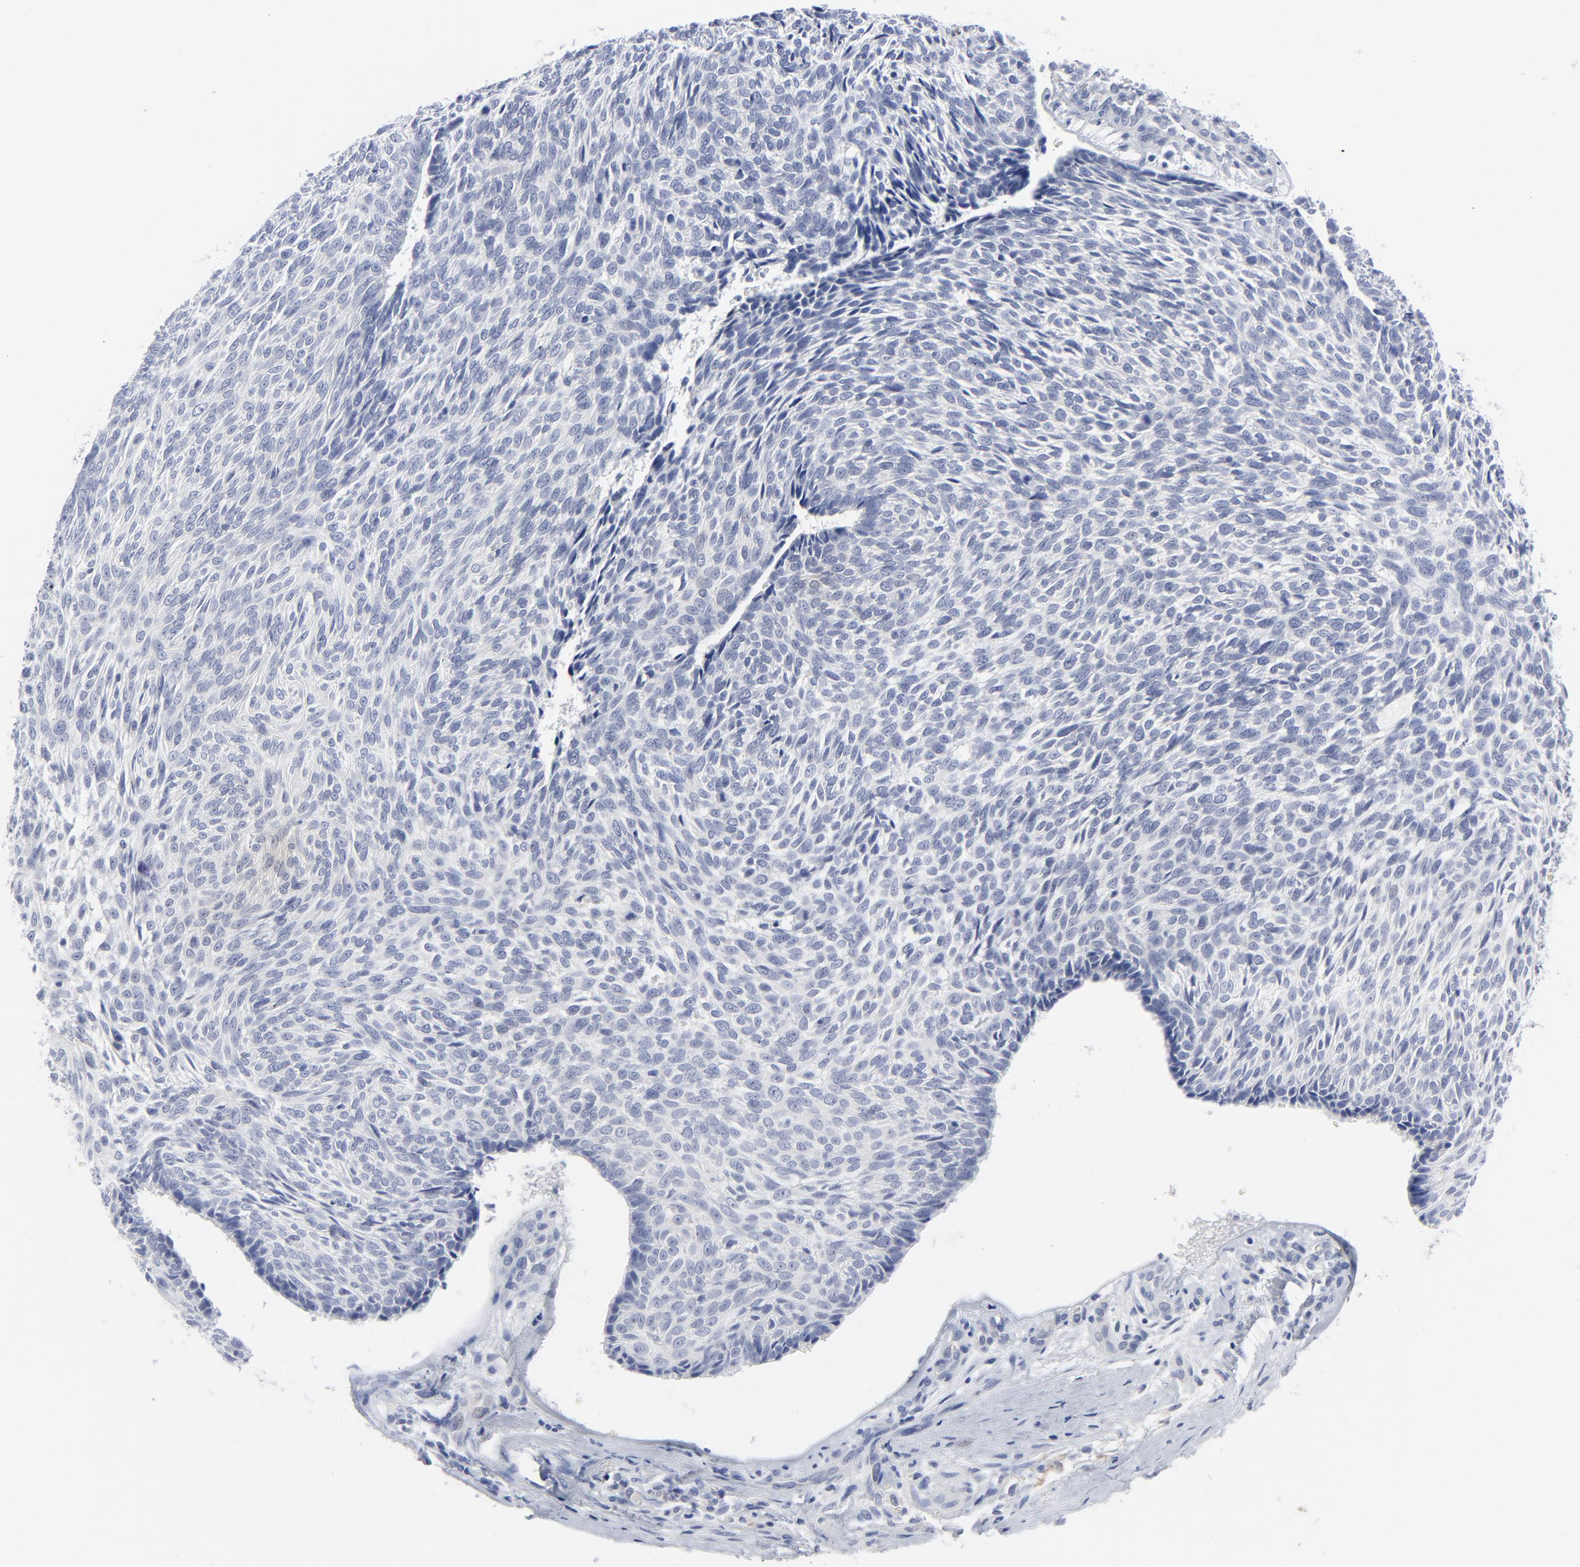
{"staining": {"intensity": "negative", "quantity": "none", "location": "none"}, "tissue": "skin cancer", "cell_type": "Tumor cells", "image_type": "cancer", "snomed": [{"axis": "morphology", "description": "Basal cell carcinoma"}, {"axis": "topography", "description": "Skin"}], "caption": "A high-resolution micrograph shows immunohistochemistry (IHC) staining of skin cancer (basal cell carcinoma), which shows no significant positivity in tumor cells.", "gene": "CLEC4G", "patient": {"sex": "male", "age": 72}}